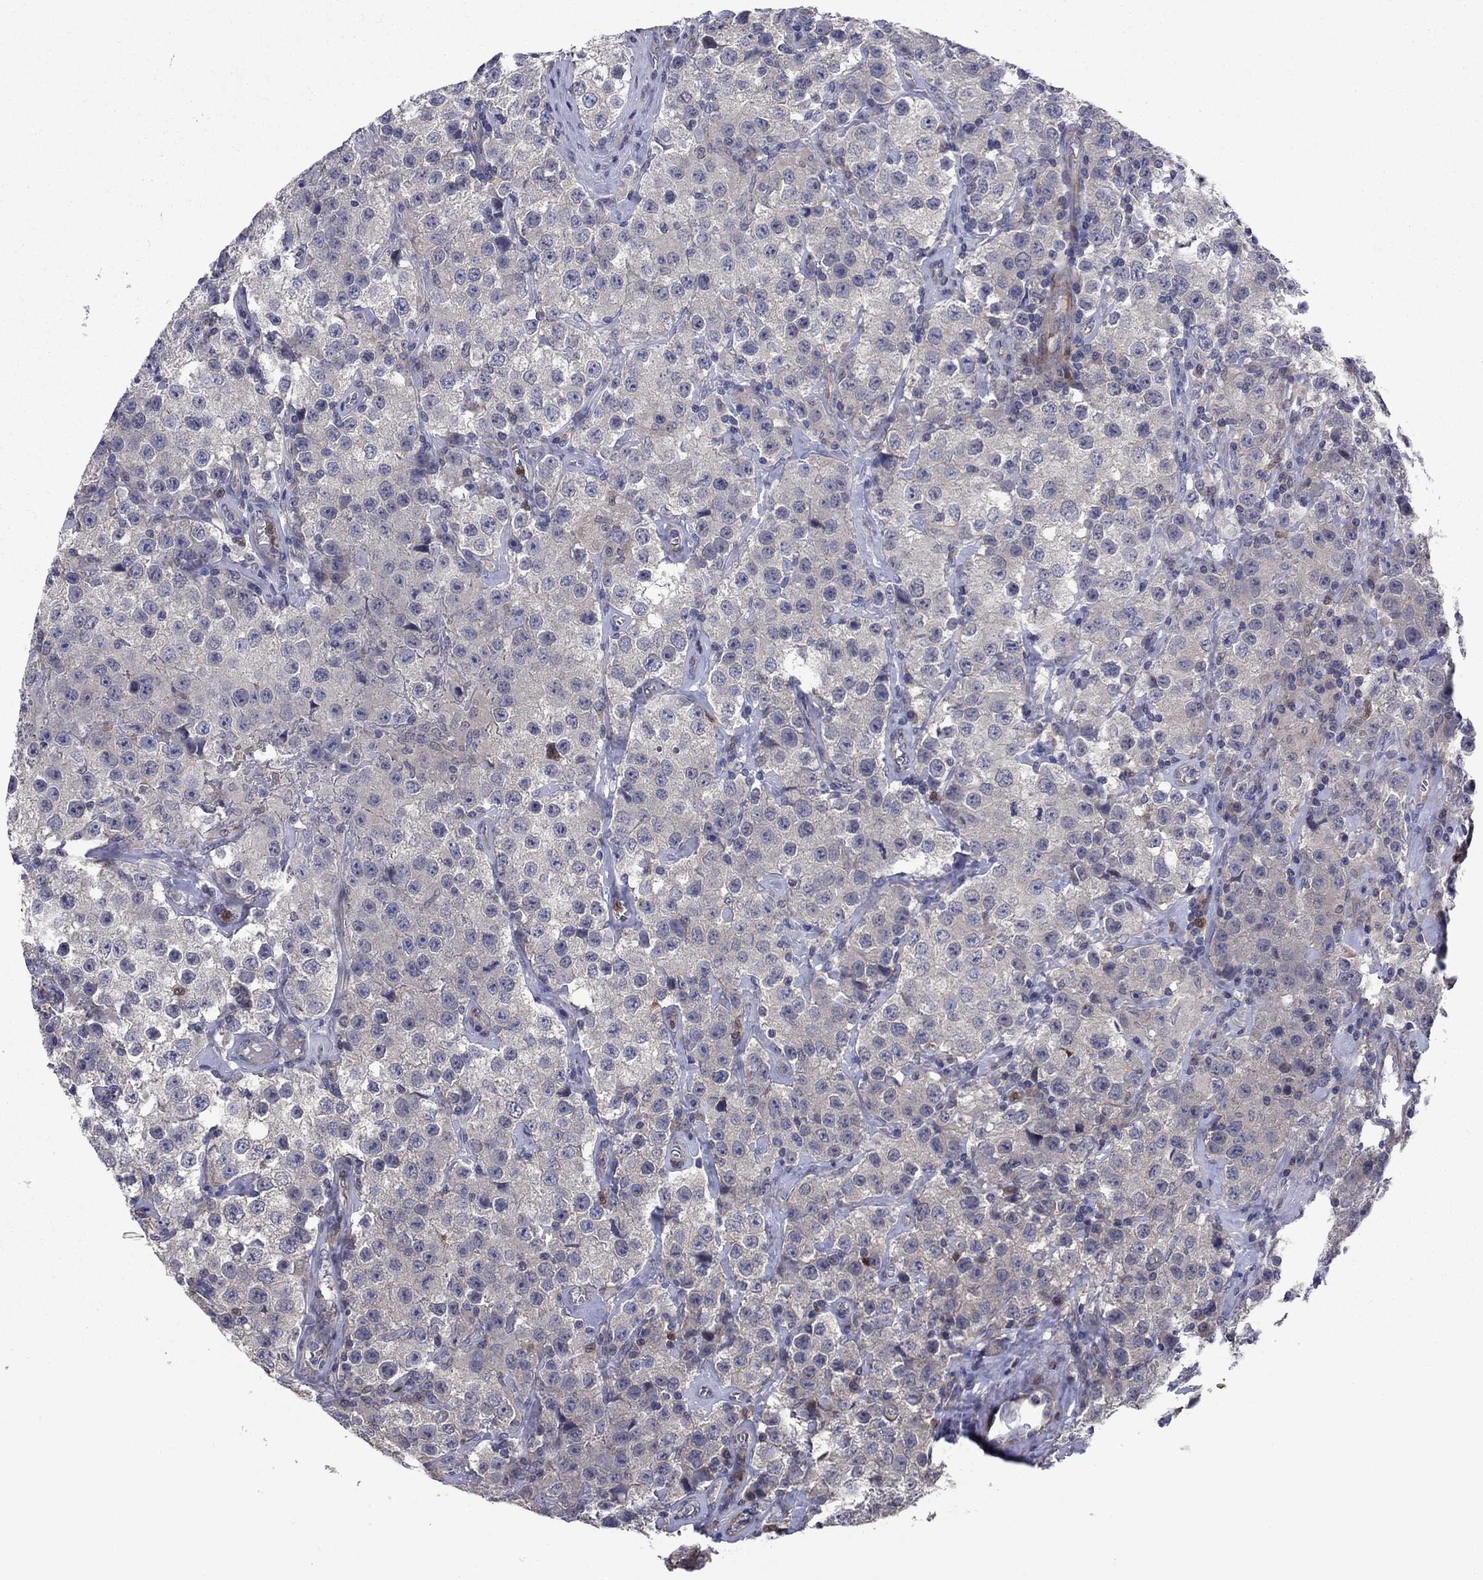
{"staining": {"intensity": "negative", "quantity": "none", "location": "none"}, "tissue": "testis cancer", "cell_type": "Tumor cells", "image_type": "cancer", "snomed": [{"axis": "morphology", "description": "Seminoma, NOS"}, {"axis": "topography", "description": "Testis"}], "caption": "Immunohistochemical staining of testis seminoma shows no significant positivity in tumor cells.", "gene": "MSRB1", "patient": {"sex": "male", "age": 52}}